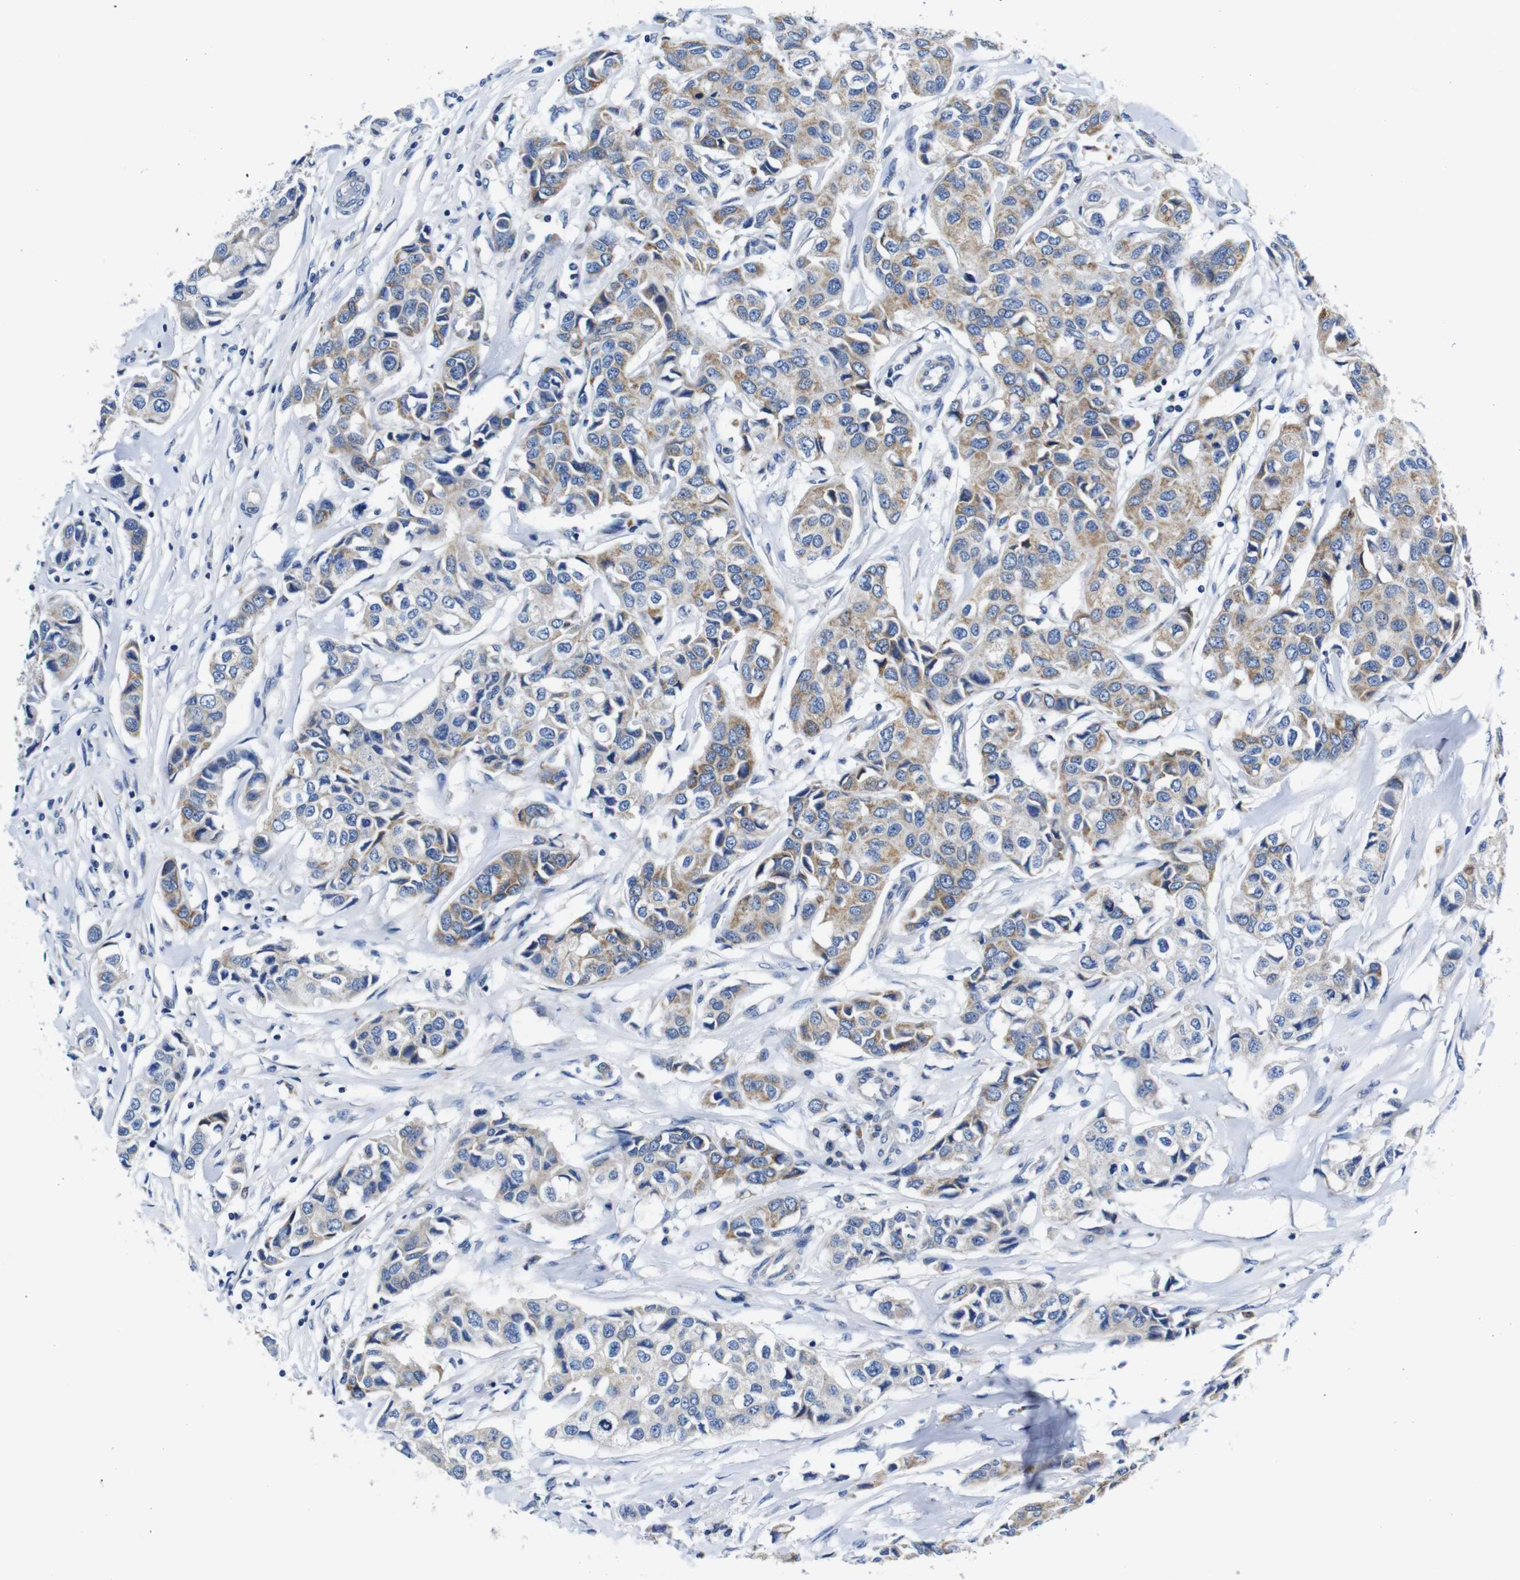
{"staining": {"intensity": "moderate", "quantity": "25%-75%", "location": "cytoplasmic/membranous"}, "tissue": "breast cancer", "cell_type": "Tumor cells", "image_type": "cancer", "snomed": [{"axis": "morphology", "description": "Duct carcinoma"}, {"axis": "topography", "description": "Breast"}], "caption": "High-magnification brightfield microscopy of breast cancer (invasive ductal carcinoma) stained with DAB (3,3'-diaminobenzidine) (brown) and counterstained with hematoxylin (blue). tumor cells exhibit moderate cytoplasmic/membranous staining is present in about25%-75% of cells. (Stains: DAB in brown, nuclei in blue, Microscopy: brightfield microscopy at high magnification).", "gene": "SNX19", "patient": {"sex": "female", "age": 80}}